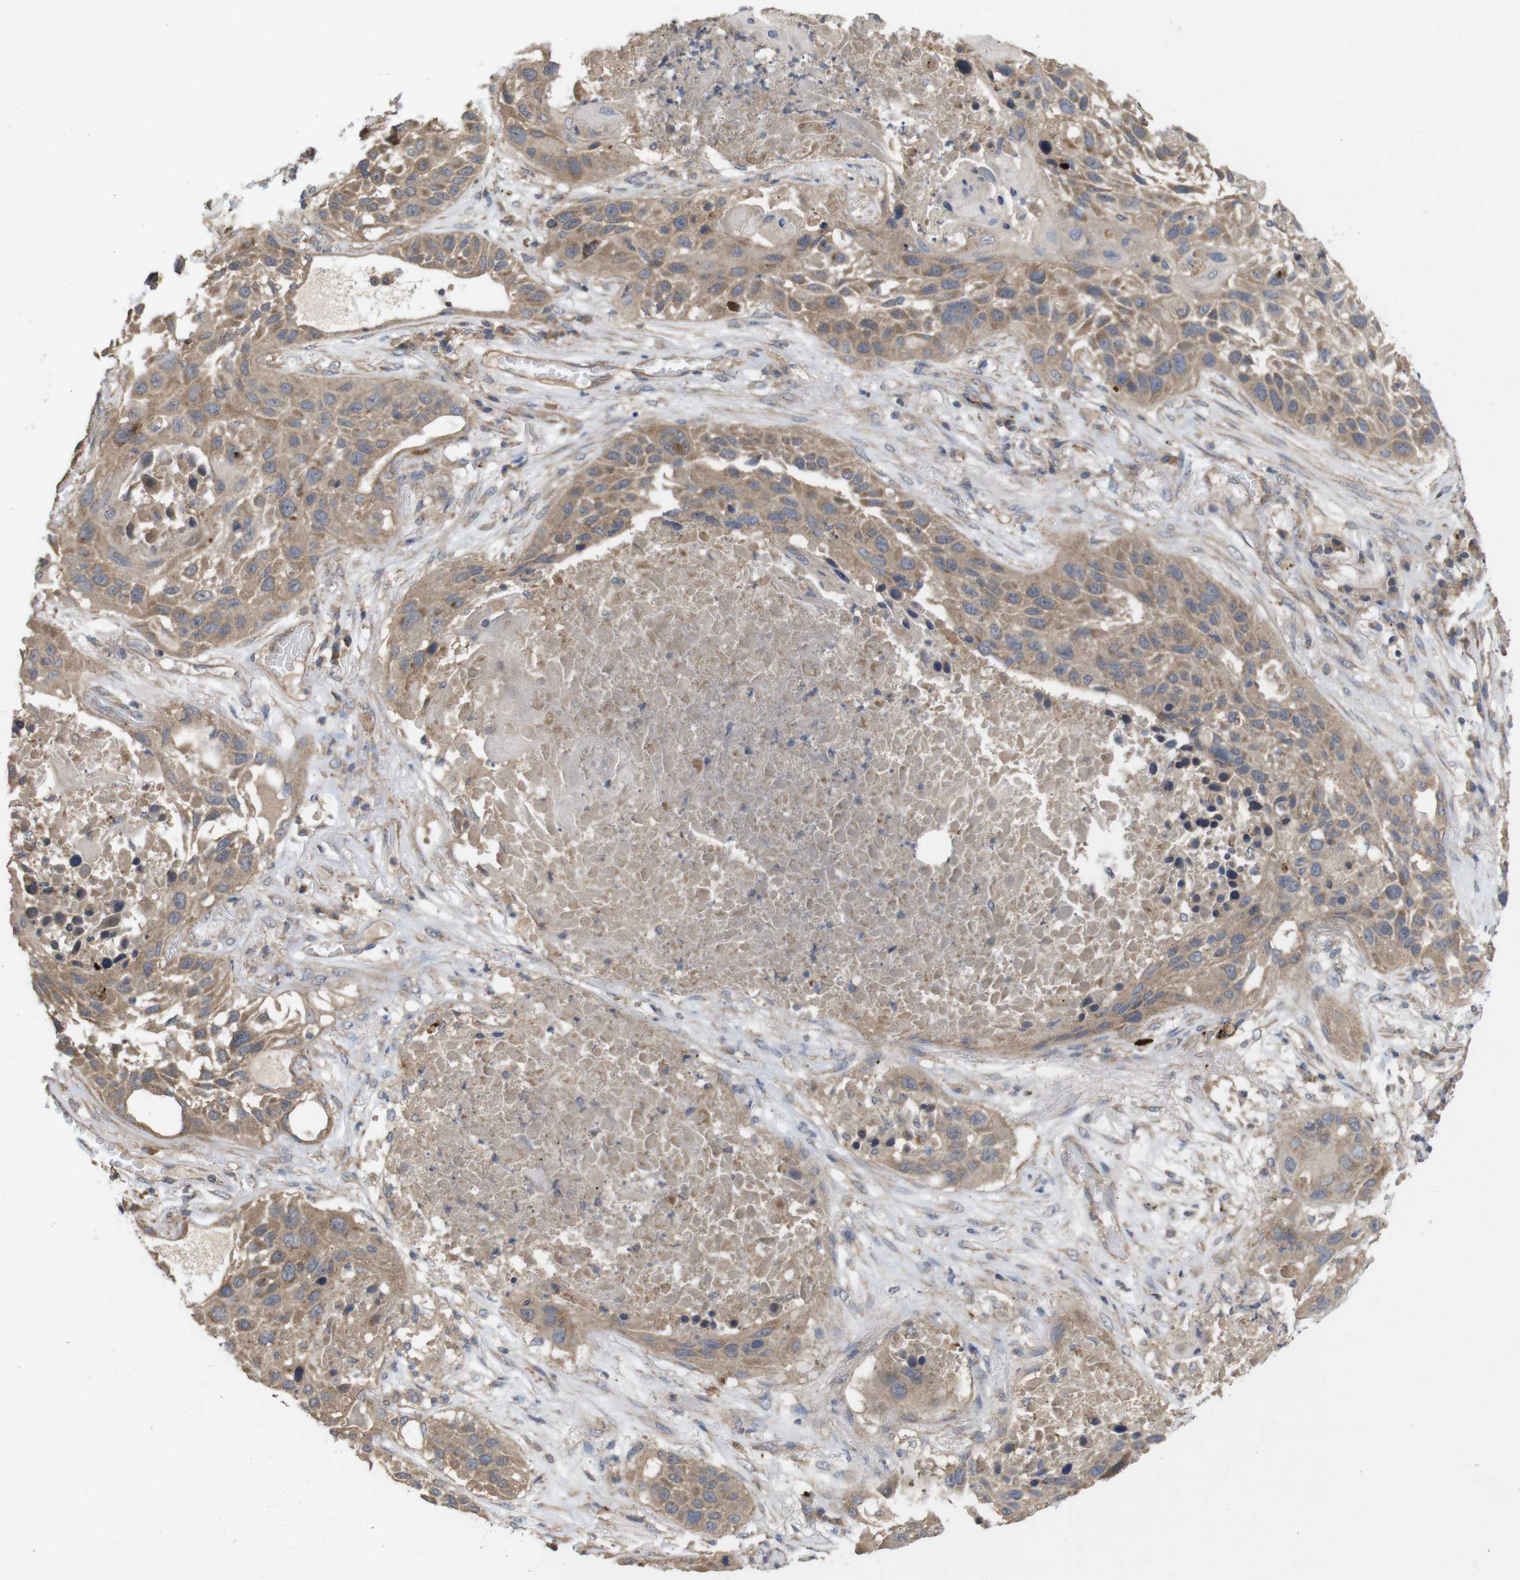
{"staining": {"intensity": "moderate", "quantity": ">75%", "location": "cytoplasmic/membranous"}, "tissue": "lung cancer", "cell_type": "Tumor cells", "image_type": "cancer", "snomed": [{"axis": "morphology", "description": "Squamous cell carcinoma, NOS"}, {"axis": "topography", "description": "Lung"}], "caption": "Lung squamous cell carcinoma stained with a protein marker reveals moderate staining in tumor cells.", "gene": "KCNS3", "patient": {"sex": "male", "age": 57}}